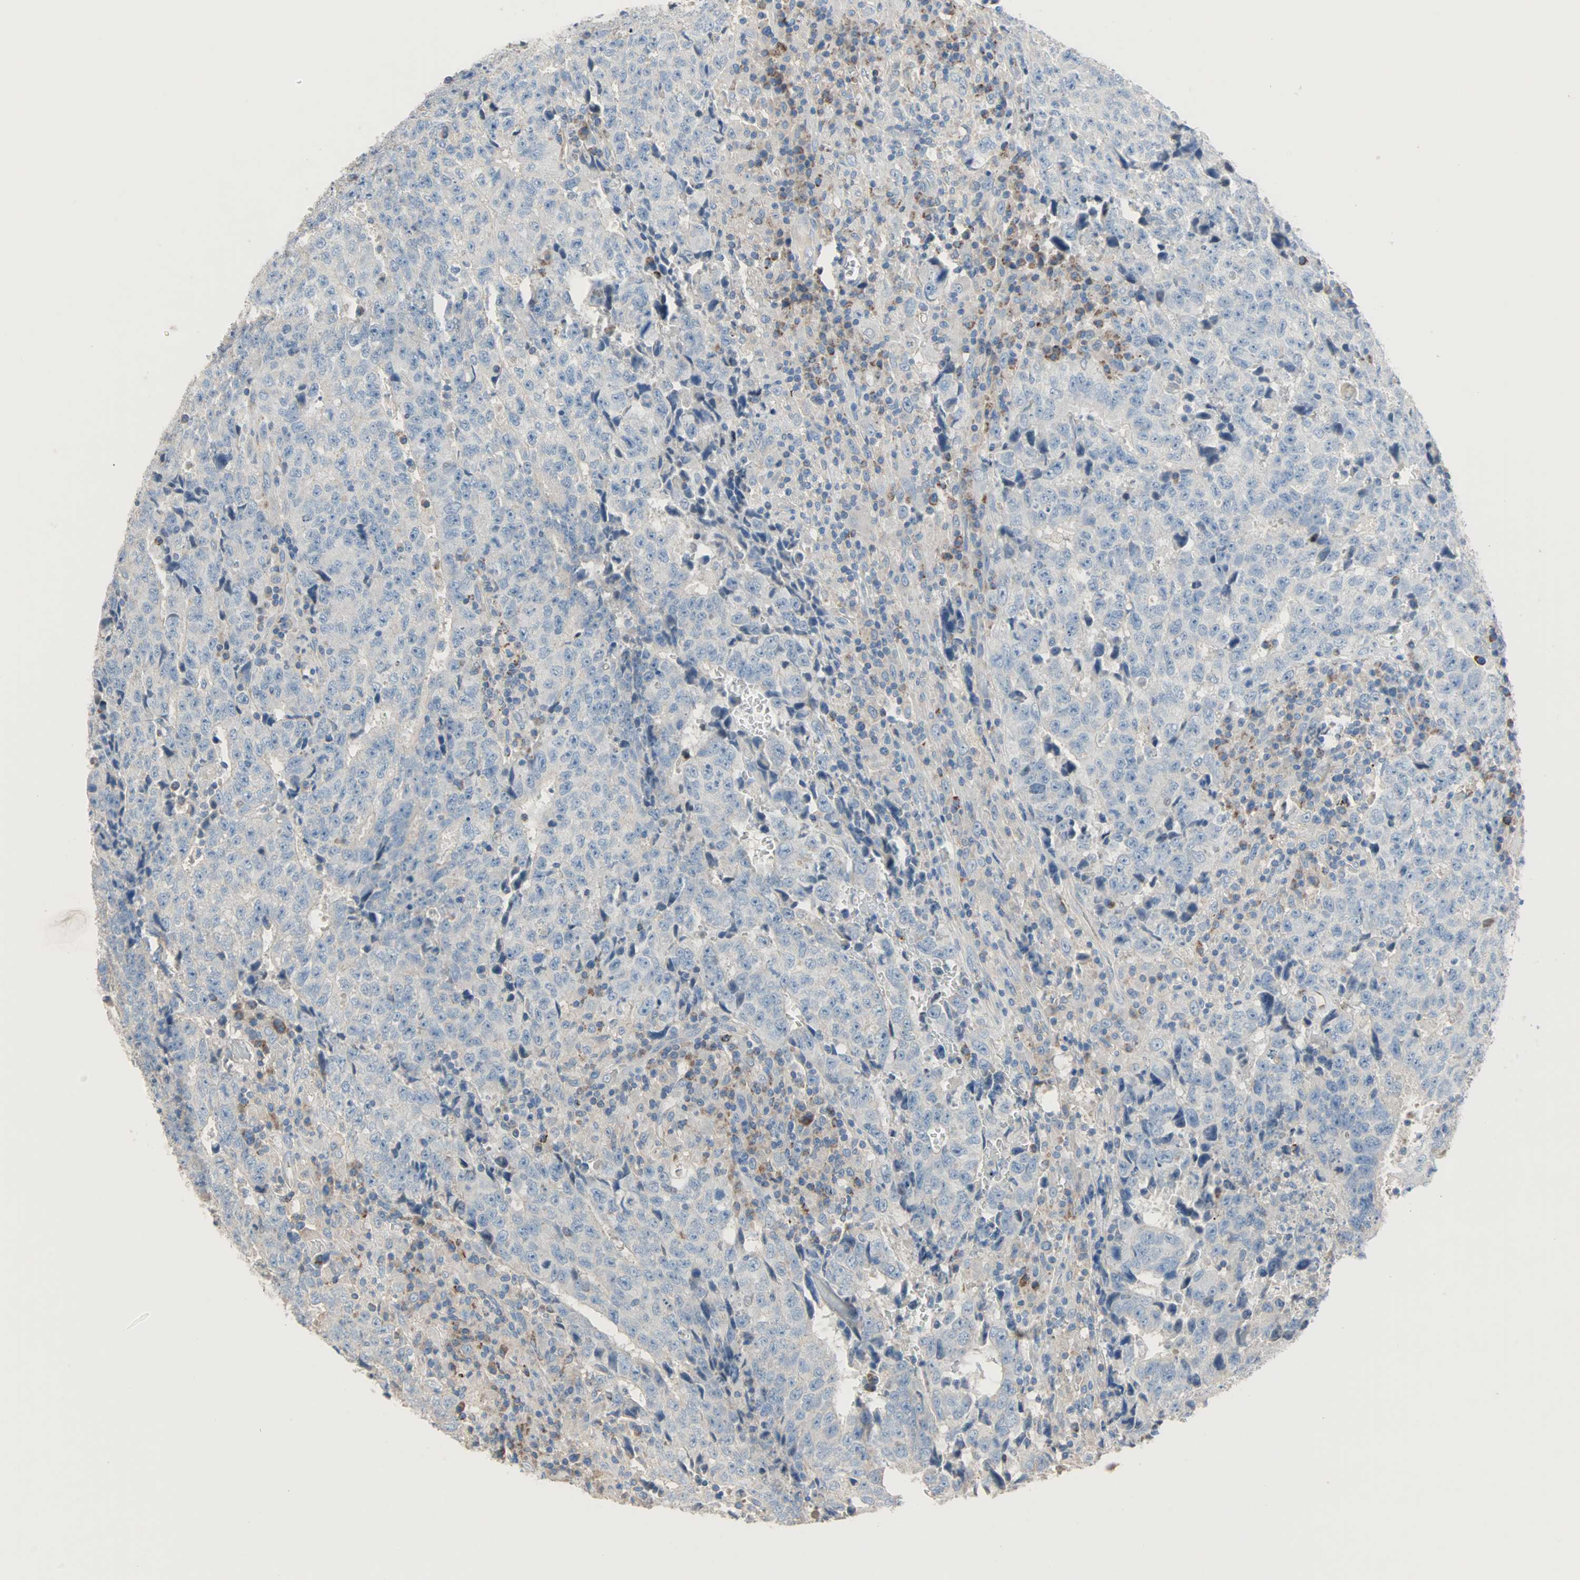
{"staining": {"intensity": "negative", "quantity": "none", "location": "none"}, "tissue": "testis cancer", "cell_type": "Tumor cells", "image_type": "cancer", "snomed": [{"axis": "morphology", "description": "Necrosis, NOS"}, {"axis": "morphology", "description": "Carcinoma, Embryonal, NOS"}, {"axis": "topography", "description": "Testis"}], "caption": "DAB (3,3'-diaminobenzidine) immunohistochemical staining of human testis cancer (embryonal carcinoma) exhibits no significant expression in tumor cells. Brightfield microscopy of immunohistochemistry stained with DAB (brown) and hematoxylin (blue), captured at high magnification.", "gene": "ACVRL1", "patient": {"sex": "male", "age": 19}}